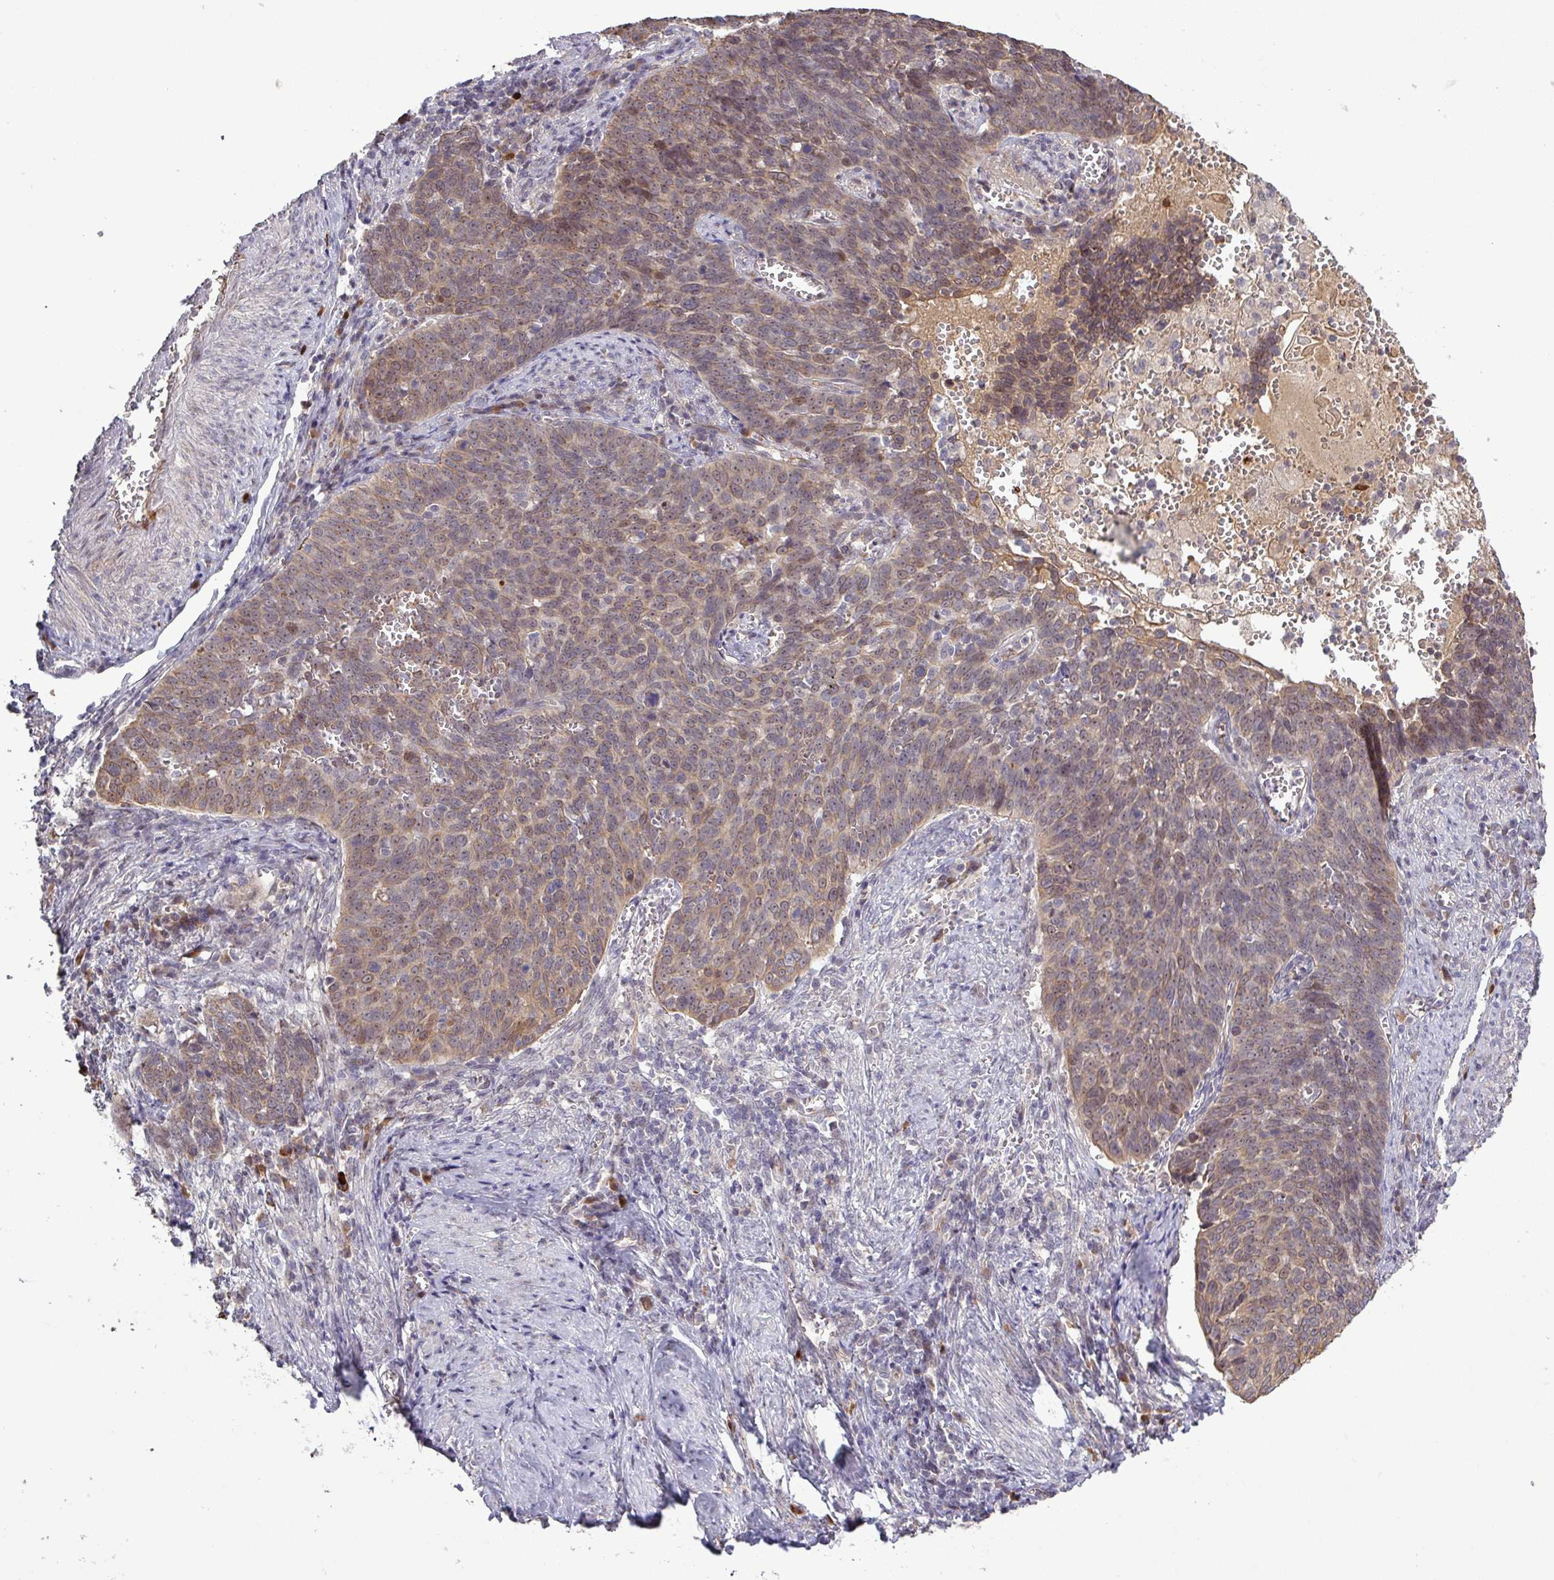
{"staining": {"intensity": "weak", "quantity": ">75%", "location": "cytoplasmic/membranous,nuclear"}, "tissue": "cervical cancer", "cell_type": "Tumor cells", "image_type": "cancer", "snomed": [{"axis": "morphology", "description": "Normal tissue, NOS"}, {"axis": "morphology", "description": "Squamous cell carcinoma, NOS"}, {"axis": "topography", "description": "Cervix"}], "caption": "Immunohistochemical staining of cervical squamous cell carcinoma displays low levels of weak cytoplasmic/membranous and nuclear protein positivity in about >75% of tumor cells.", "gene": "PCDH1", "patient": {"sex": "female", "age": 39}}